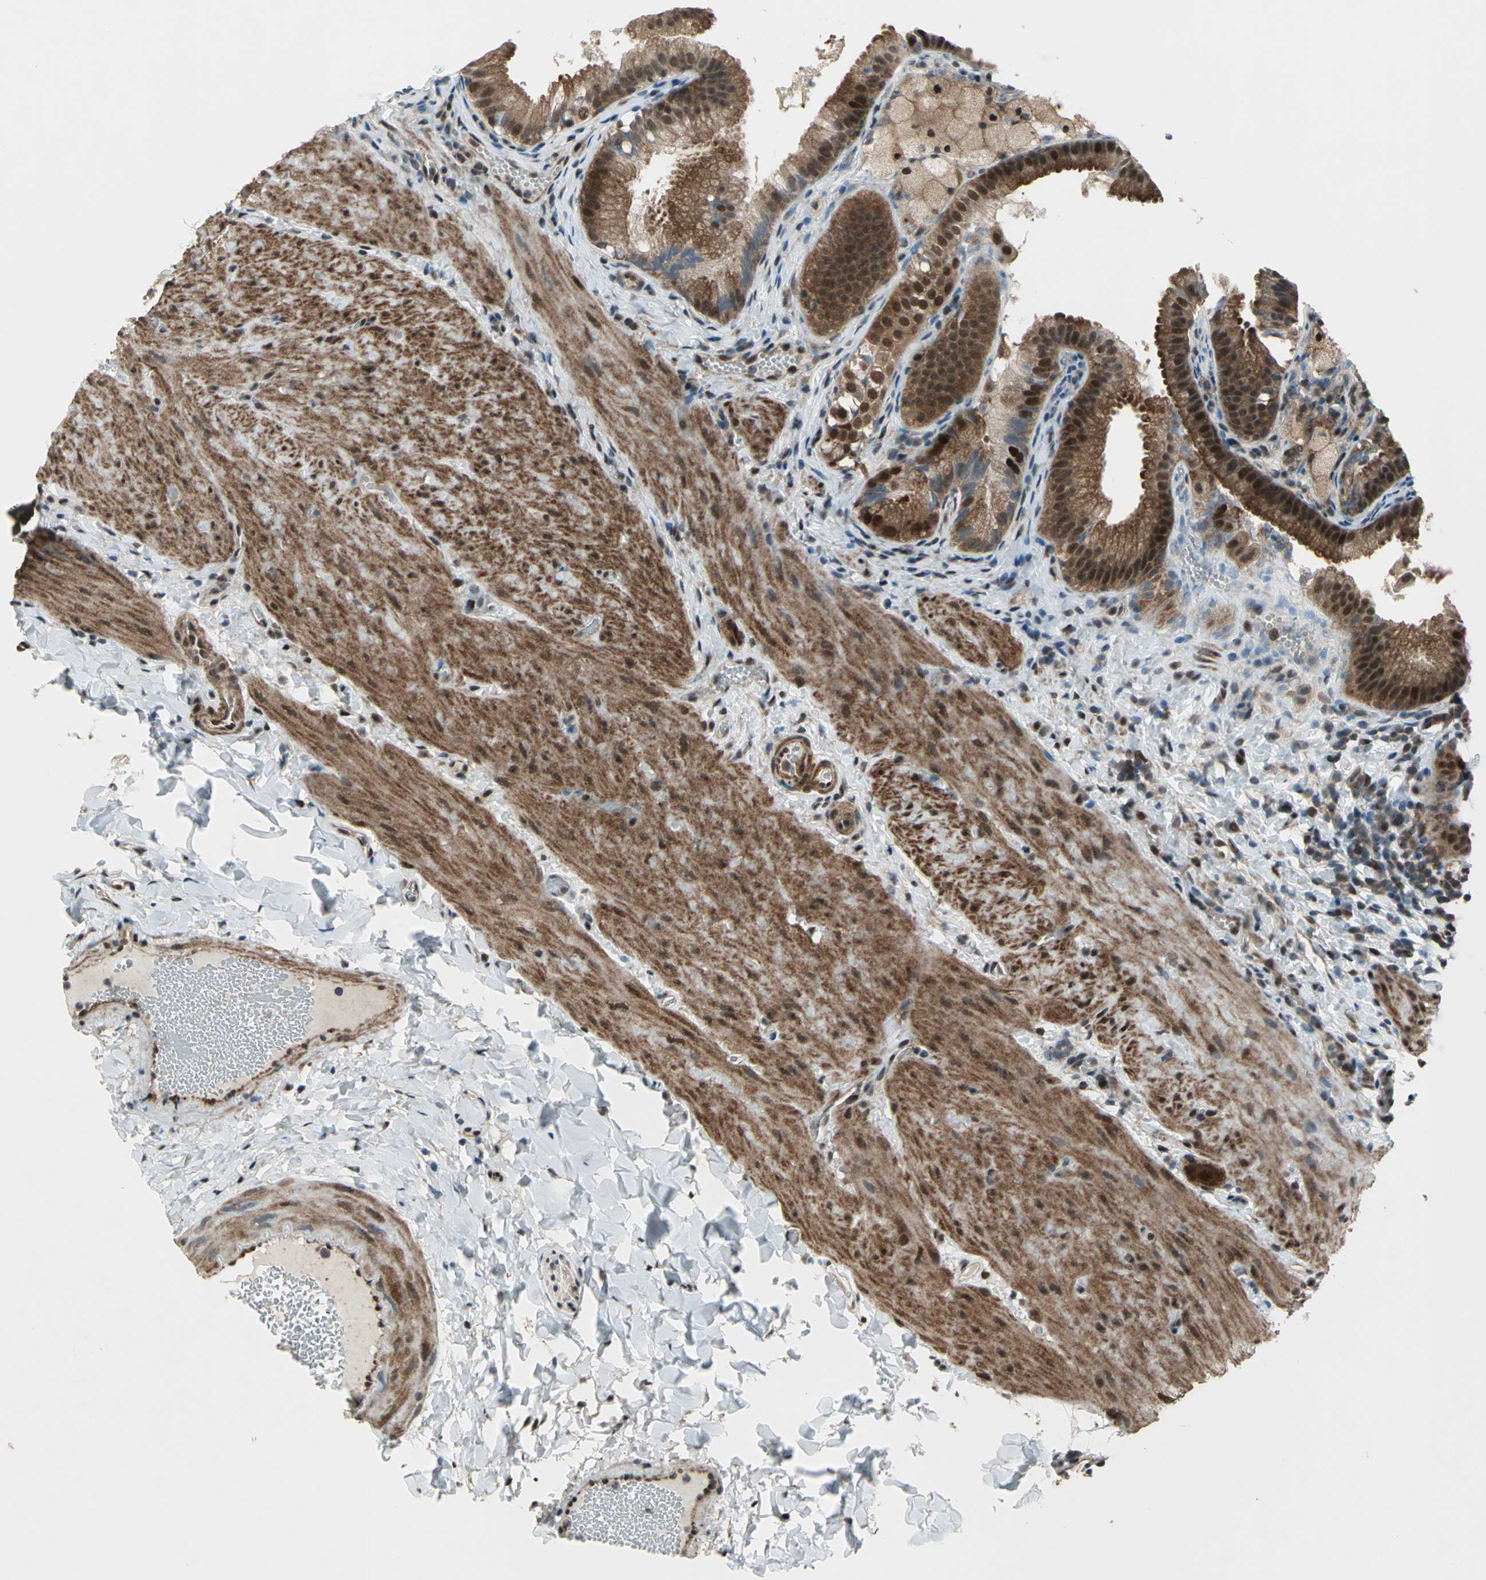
{"staining": {"intensity": "strong", "quantity": ">75%", "location": "cytoplasmic/membranous,nuclear"}, "tissue": "gallbladder", "cell_type": "Glandular cells", "image_type": "normal", "snomed": [{"axis": "morphology", "description": "Normal tissue, NOS"}, {"axis": "topography", "description": "Gallbladder"}], "caption": "Immunohistochemical staining of benign human gallbladder exhibits >75% levels of strong cytoplasmic/membranous,nuclear protein staining in about >75% of glandular cells.", "gene": "COPS5", "patient": {"sex": "female", "age": 24}}